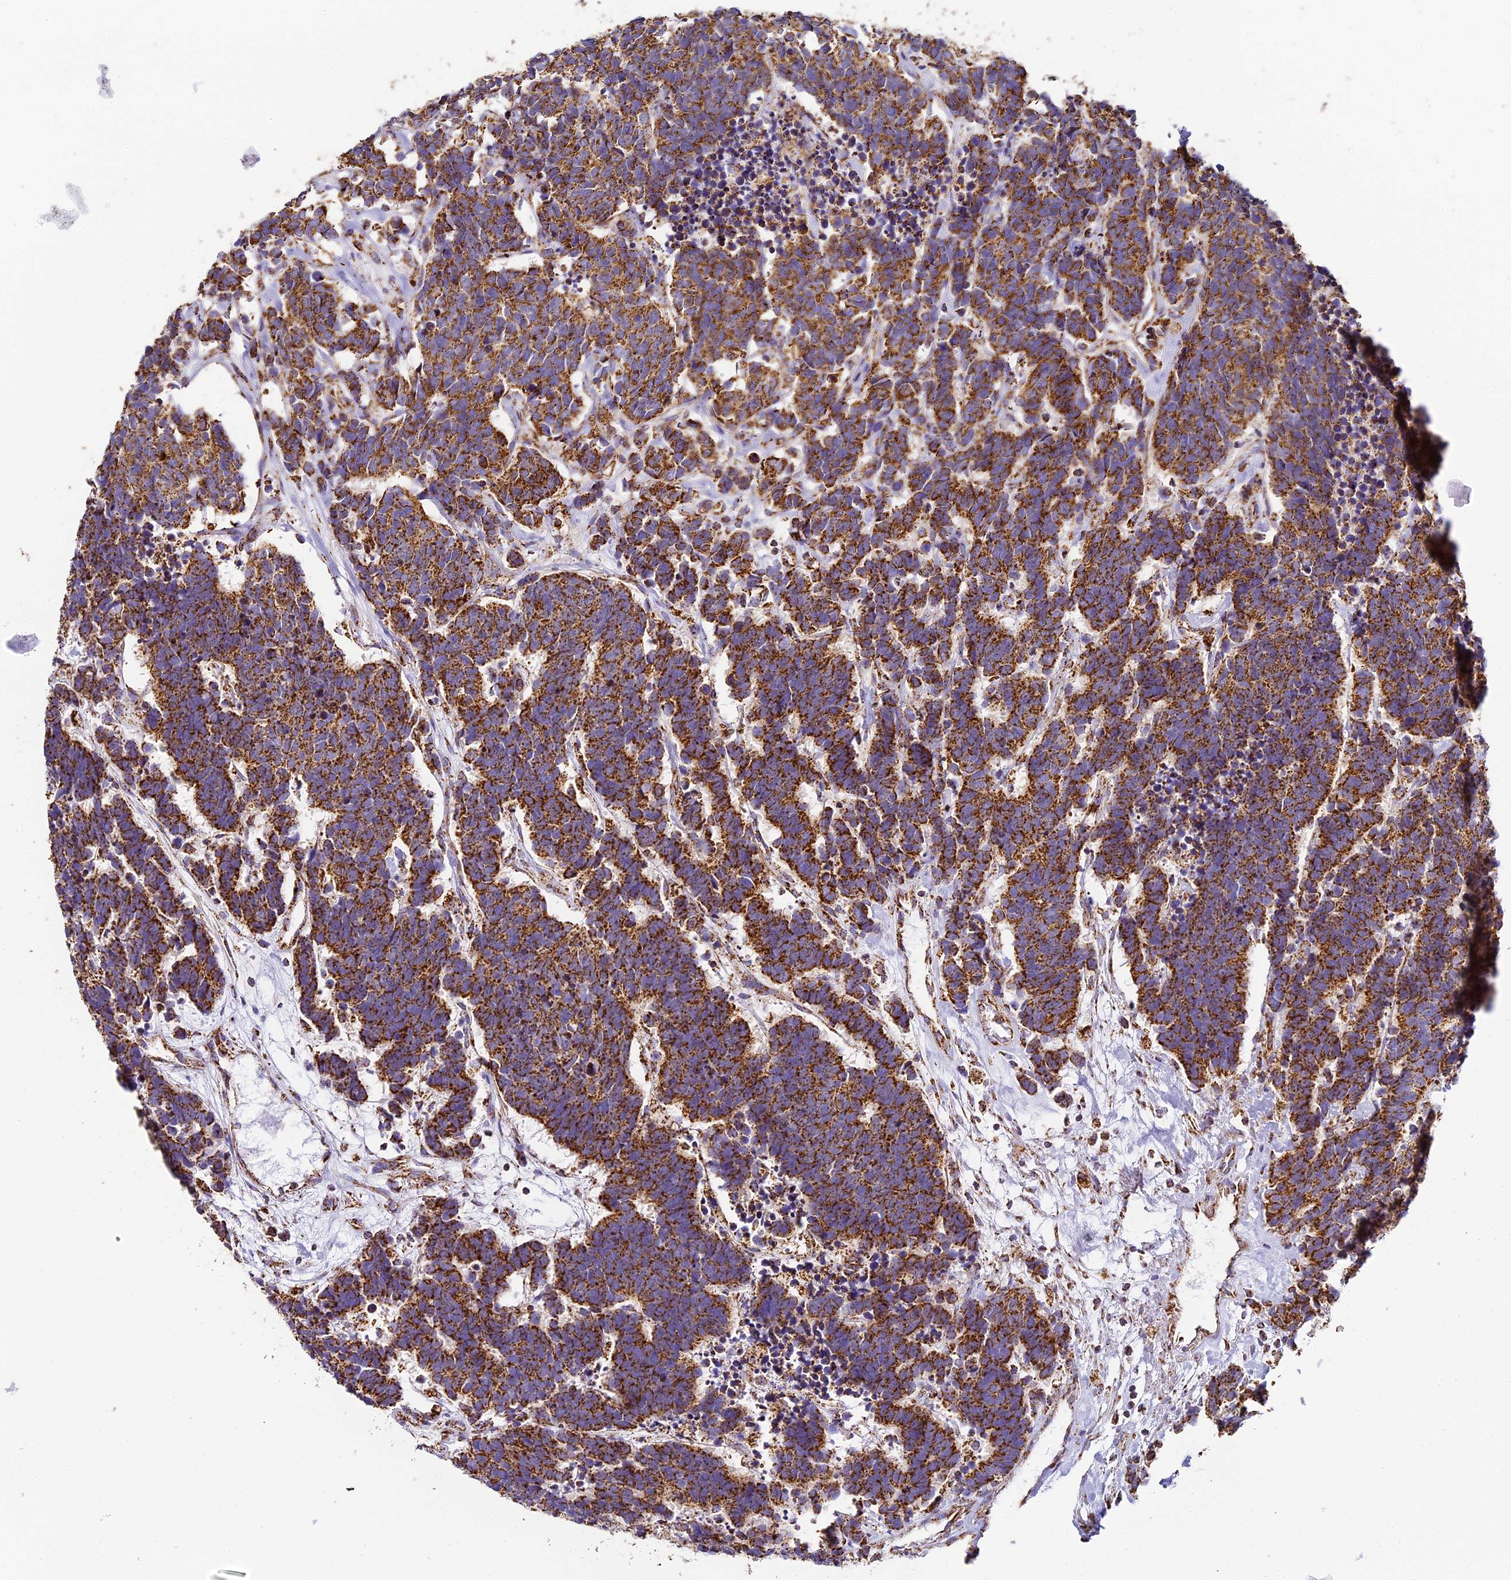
{"staining": {"intensity": "strong", "quantity": ">75%", "location": "cytoplasmic/membranous"}, "tissue": "carcinoid", "cell_type": "Tumor cells", "image_type": "cancer", "snomed": [{"axis": "morphology", "description": "Carcinoma, NOS"}, {"axis": "morphology", "description": "Carcinoid, malignant, NOS"}, {"axis": "topography", "description": "Urinary bladder"}], "caption": "High-magnification brightfield microscopy of carcinoid (malignant) stained with DAB (brown) and counterstained with hematoxylin (blue). tumor cells exhibit strong cytoplasmic/membranous staining is seen in approximately>75% of cells.", "gene": "STK17A", "patient": {"sex": "male", "age": 57}}